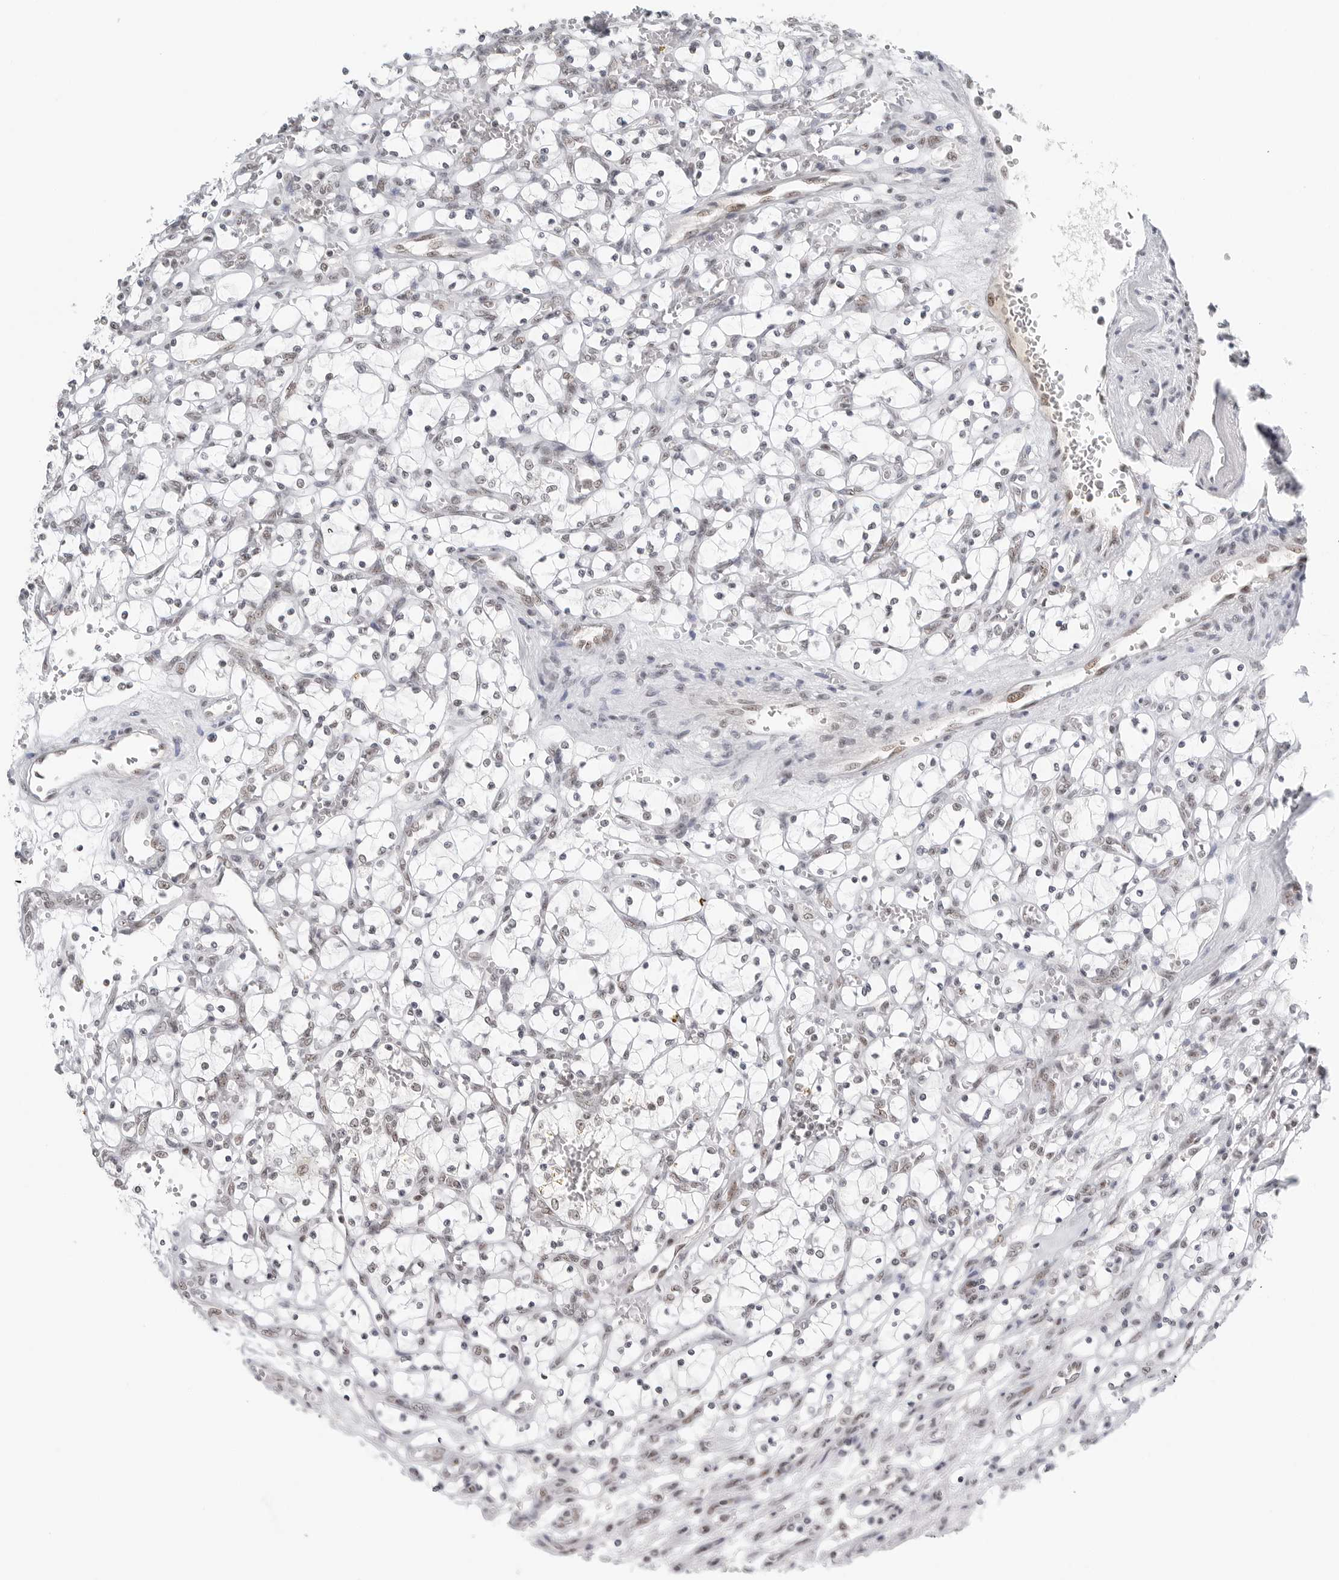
{"staining": {"intensity": "negative", "quantity": "none", "location": "none"}, "tissue": "renal cancer", "cell_type": "Tumor cells", "image_type": "cancer", "snomed": [{"axis": "morphology", "description": "Adenocarcinoma, NOS"}, {"axis": "topography", "description": "Kidney"}], "caption": "Immunohistochemical staining of human adenocarcinoma (renal) shows no significant staining in tumor cells.", "gene": "WRAP53", "patient": {"sex": "female", "age": 69}}